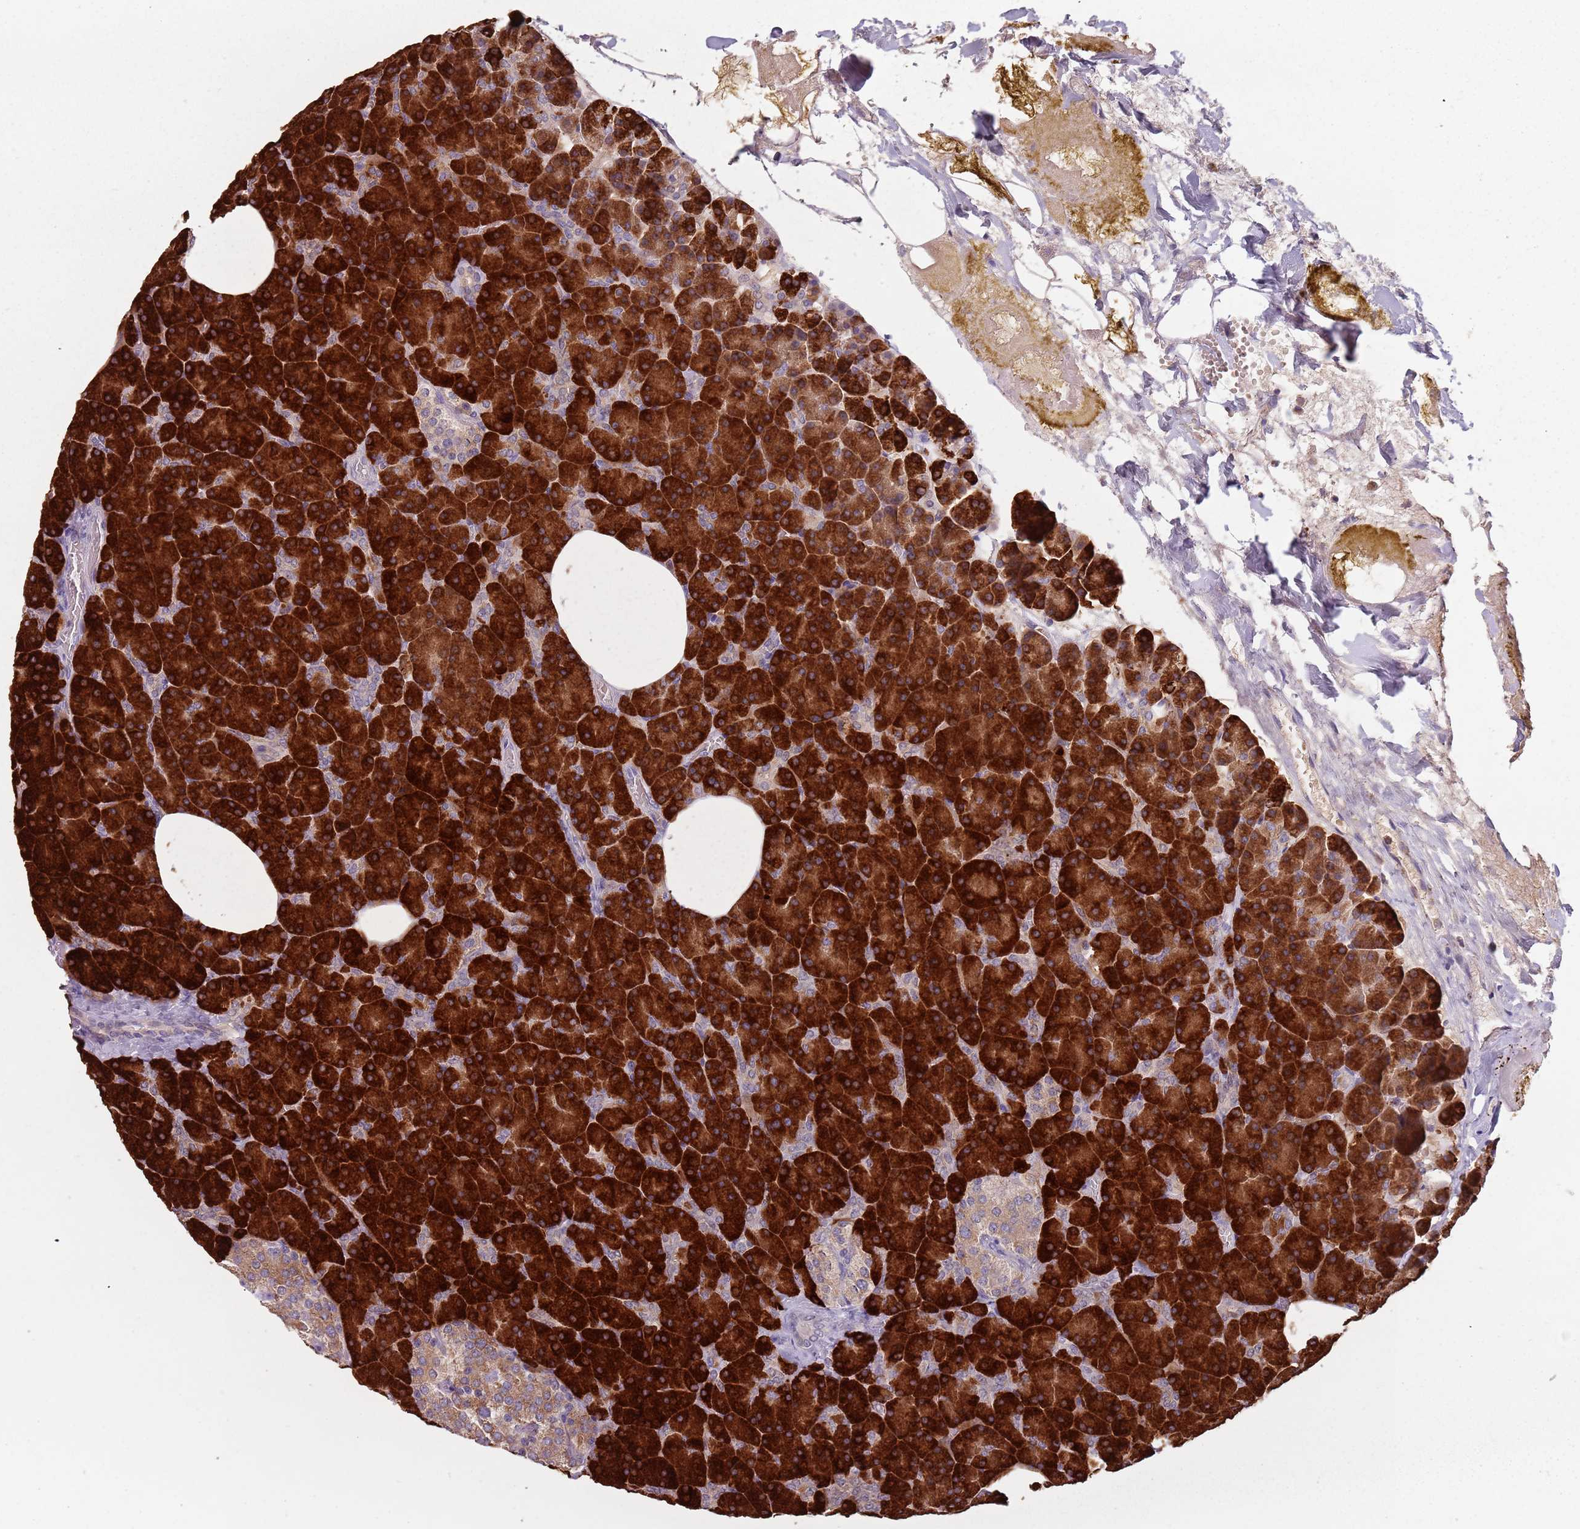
{"staining": {"intensity": "strong", "quantity": ">75%", "location": "cytoplasmic/membranous"}, "tissue": "pancreas", "cell_type": "Exocrine glandular cells", "image_type": "normal", "snomed": [{"axis": "morphology", "description": "Normal tissue, NOS"}, {"axis": "morphology", "description": "Carcinoid, malignant, NOS"}, {"axis": "topography", "description": "Pancreas"}], "caption": "The micrograph displays a brown stain indicating the presence of a protein in the cytoplasmic/membranous of exocrine glandular cells in pancreas.", "gene": "RPS9", "patient": {"sex": "female", "age": 35}}